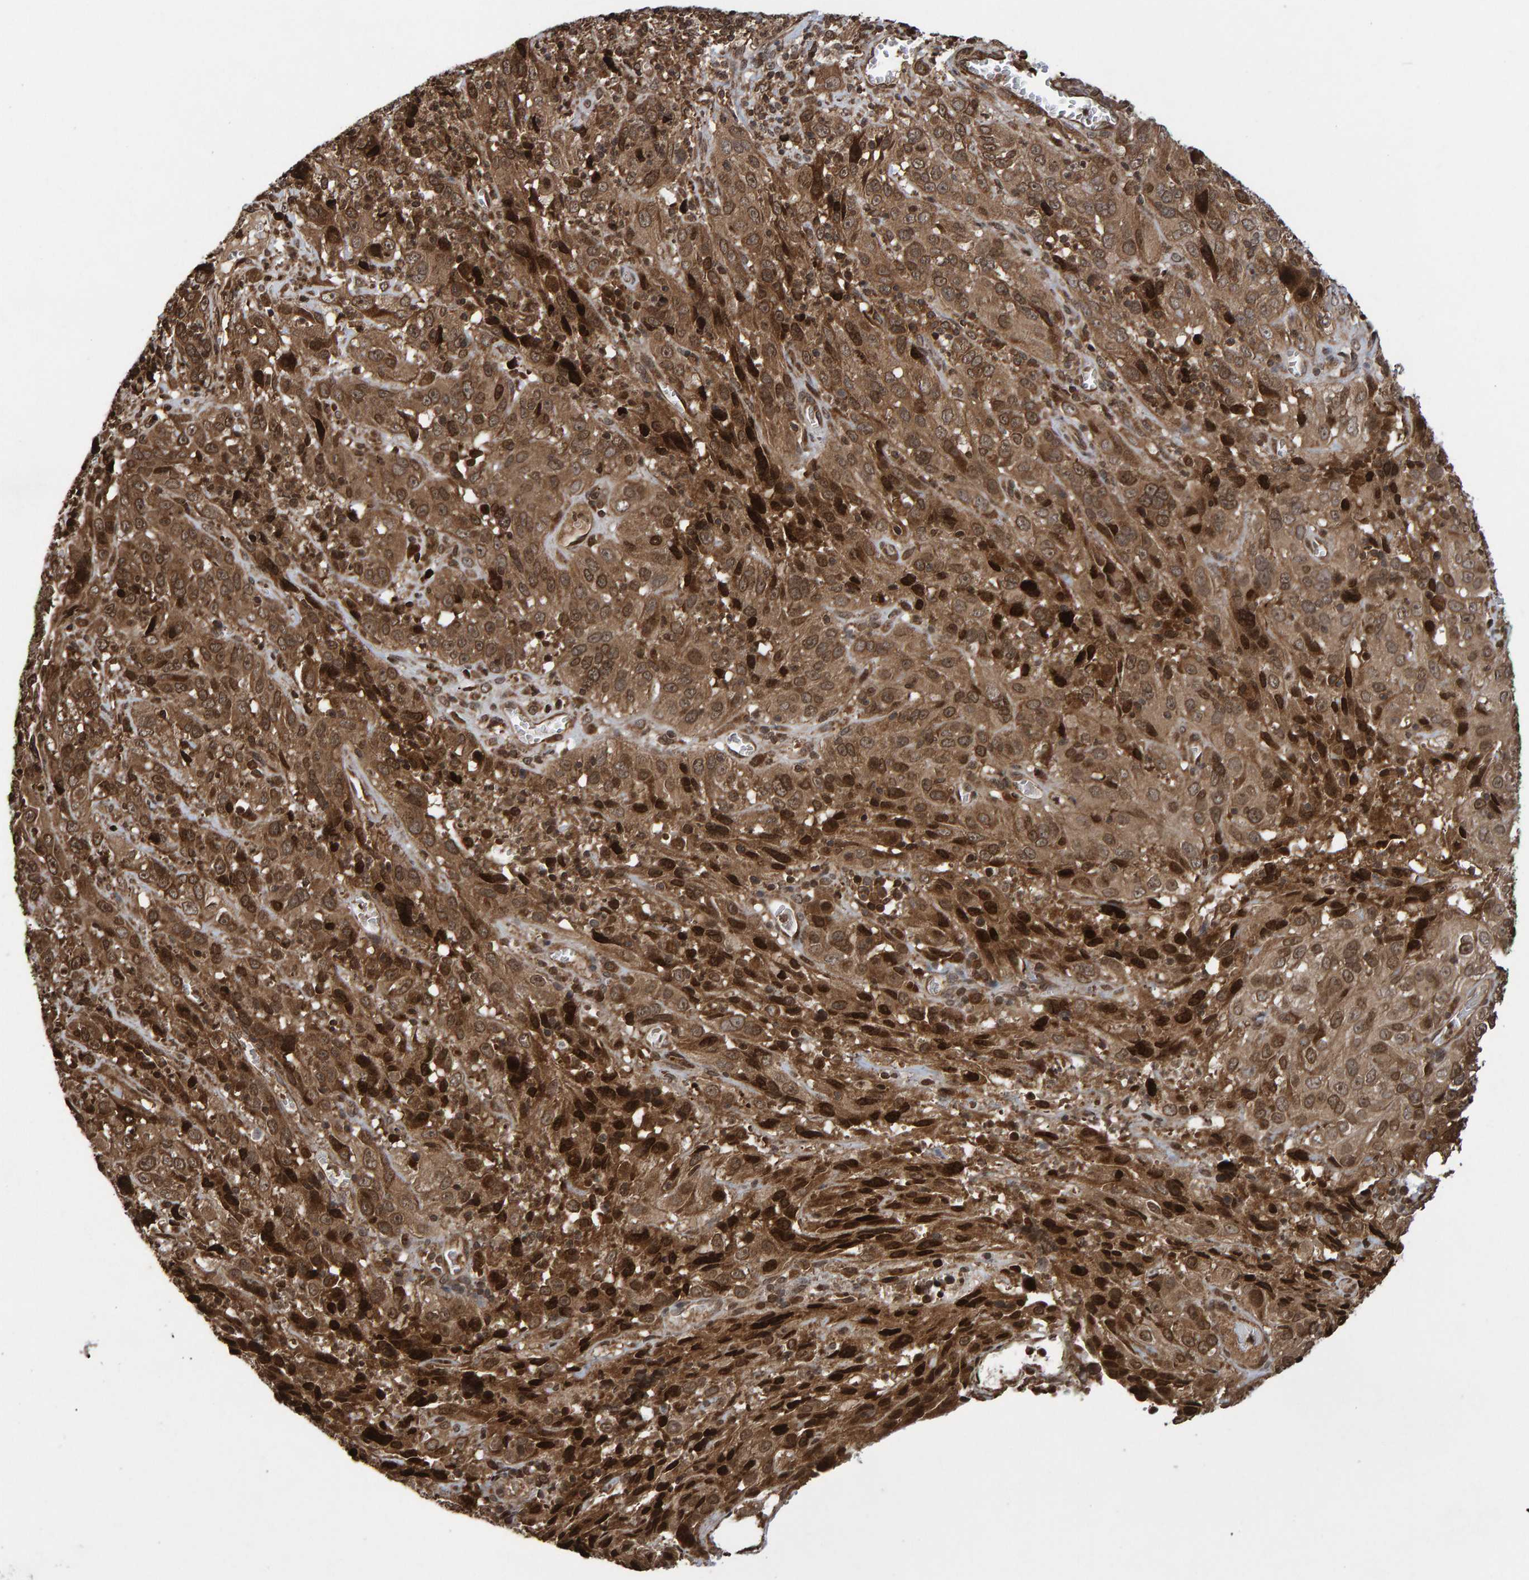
{"staining": {"intensity": "moderate", "quantity": ">75%", "location": "cytoplasmic/membranous,nuclear"}, "tissue": "cervical cancer", "cell_type": "Tumor cells", "image_type": "cancer", "snomed": [{"axis": "morphology", "description": "Squamous cell carcinoma, NOS"}, {"axis": "topography", "description": "Cervix"}], "caption": "Moderate cytoplasmic/membranous and nuclear positivity is appreciated in about >75% of tumor cells in cervical cancer (squamous cell carcinoma). Using DAB (brown) and hematoxylin (blue) stains, captured at high magnification using brightfield microscopy.", "gene": "GAB2", "patient": {"sex": "female", "age": 32}}